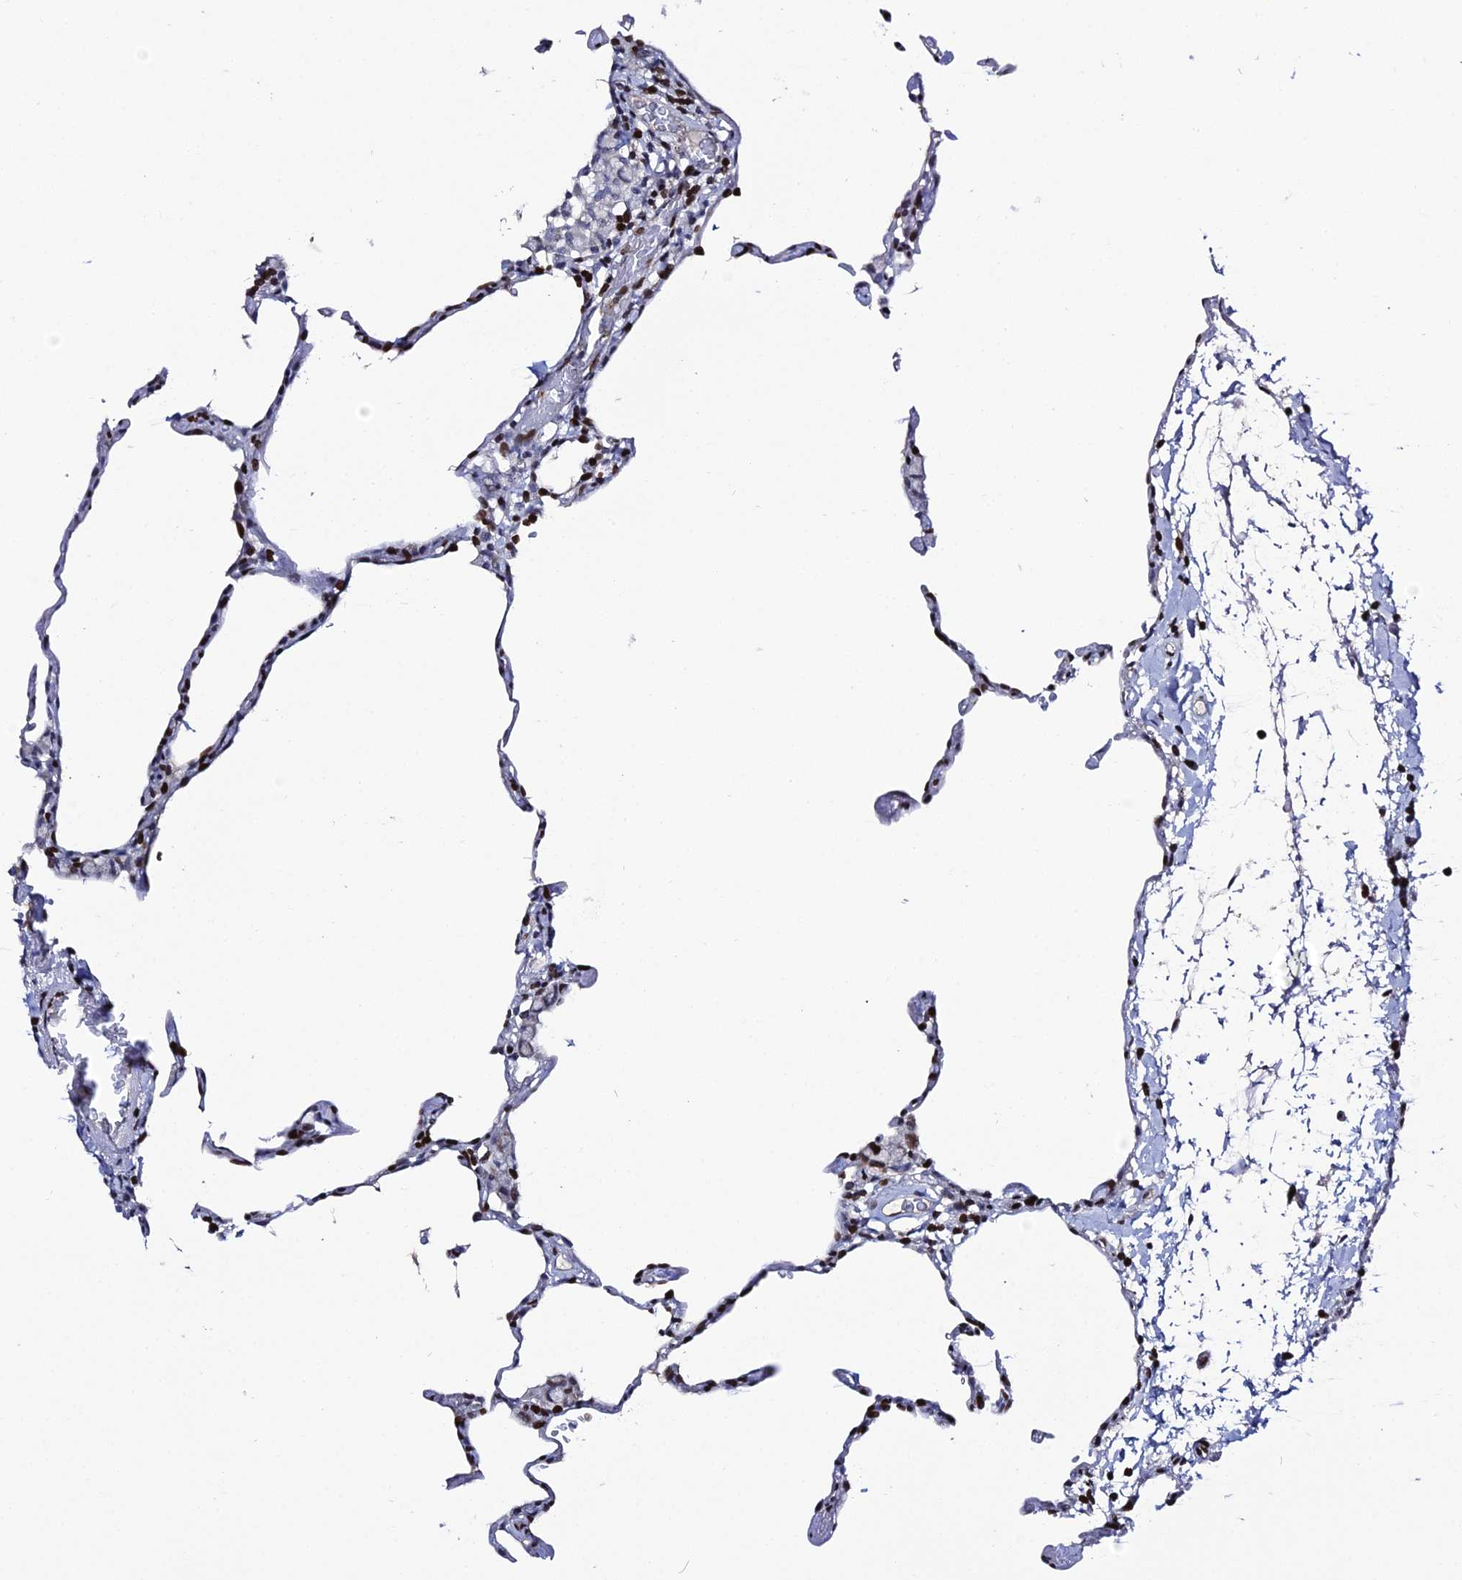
{"staining": {"intensity": "strong", "quantity": "25%-75%", "location": "nuclear"}, "tissue": "lung", "cell_type": "Alveolar cells", "image_type": "normal", "snomed": [{"axis": "morphology", "description": "Normal tissue, NOS"}, {"axis": "topography", "description": "Lung"}], "caption": "This image reveals normal lung stained with immunohistochemistry to label a protein in brown. The nuclear of alveolar cells show strong positivity for the protein. Nuclei are counter-stained blue.", "gene": "MYNN", "patient": {"sex": "female", "age": 57}}